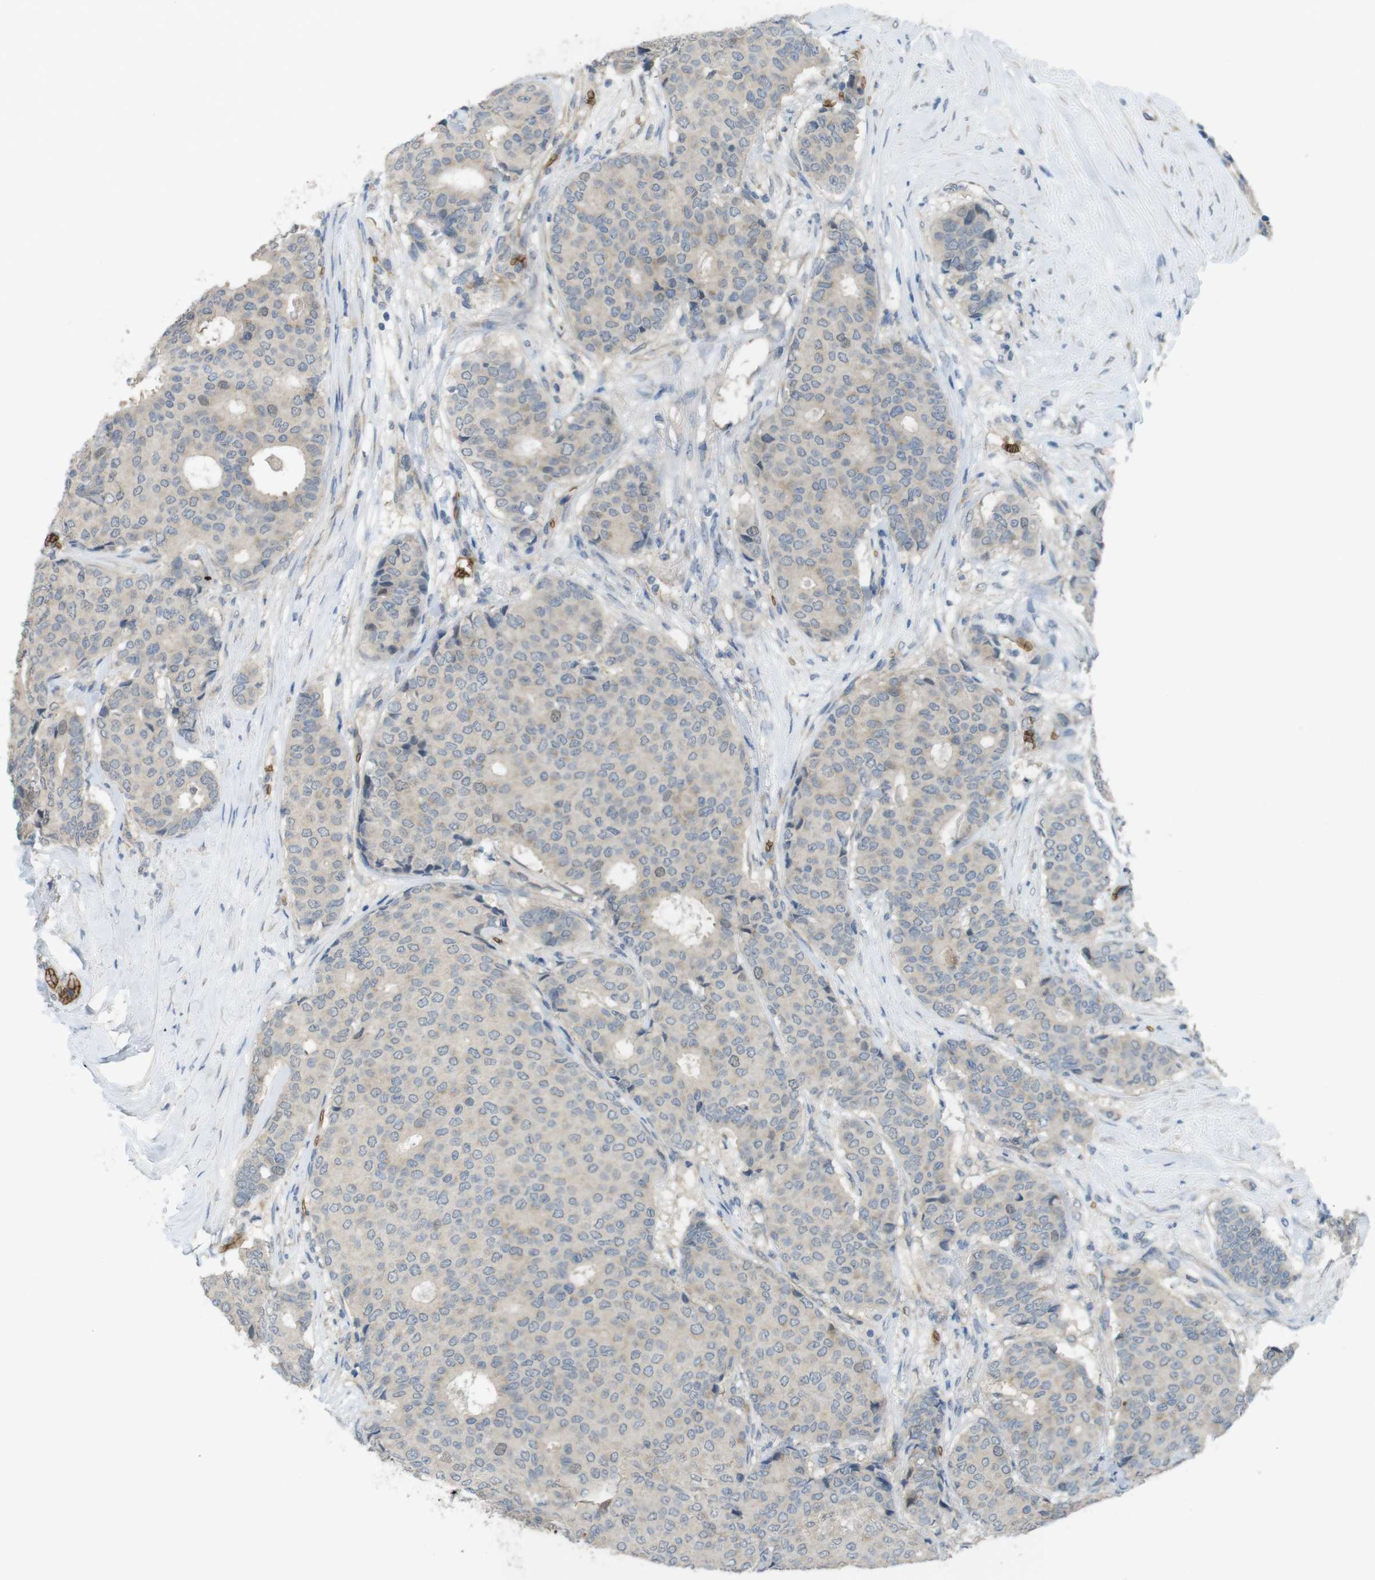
{"staining": {"intensity": "weak", "quantity": ">75%", "location": "cytoplasmic/membranous"}, "tissue": "breast cancer", "cell_type": "Tumor cells", "image_type": "cancer", "snomed": [{"axis": "morphology", "description": "Duct carcinoma"}, {"axis": "topography", "description": "Breast"}], "caption": "Immunohistochemistry (IHC) (DAB) staining of breast cancer demonstrates weak cytoplasmic/membranous protein expression in approximately >75% of tumor cells. The staining was performed using DAB (3,3'-diaminobenzidine), with brown indicating positive protein expression. Nuclei are stained blue with hematoxylin.", "gene": "GYPA", "patient": {"sex": "female", "age": 75}}